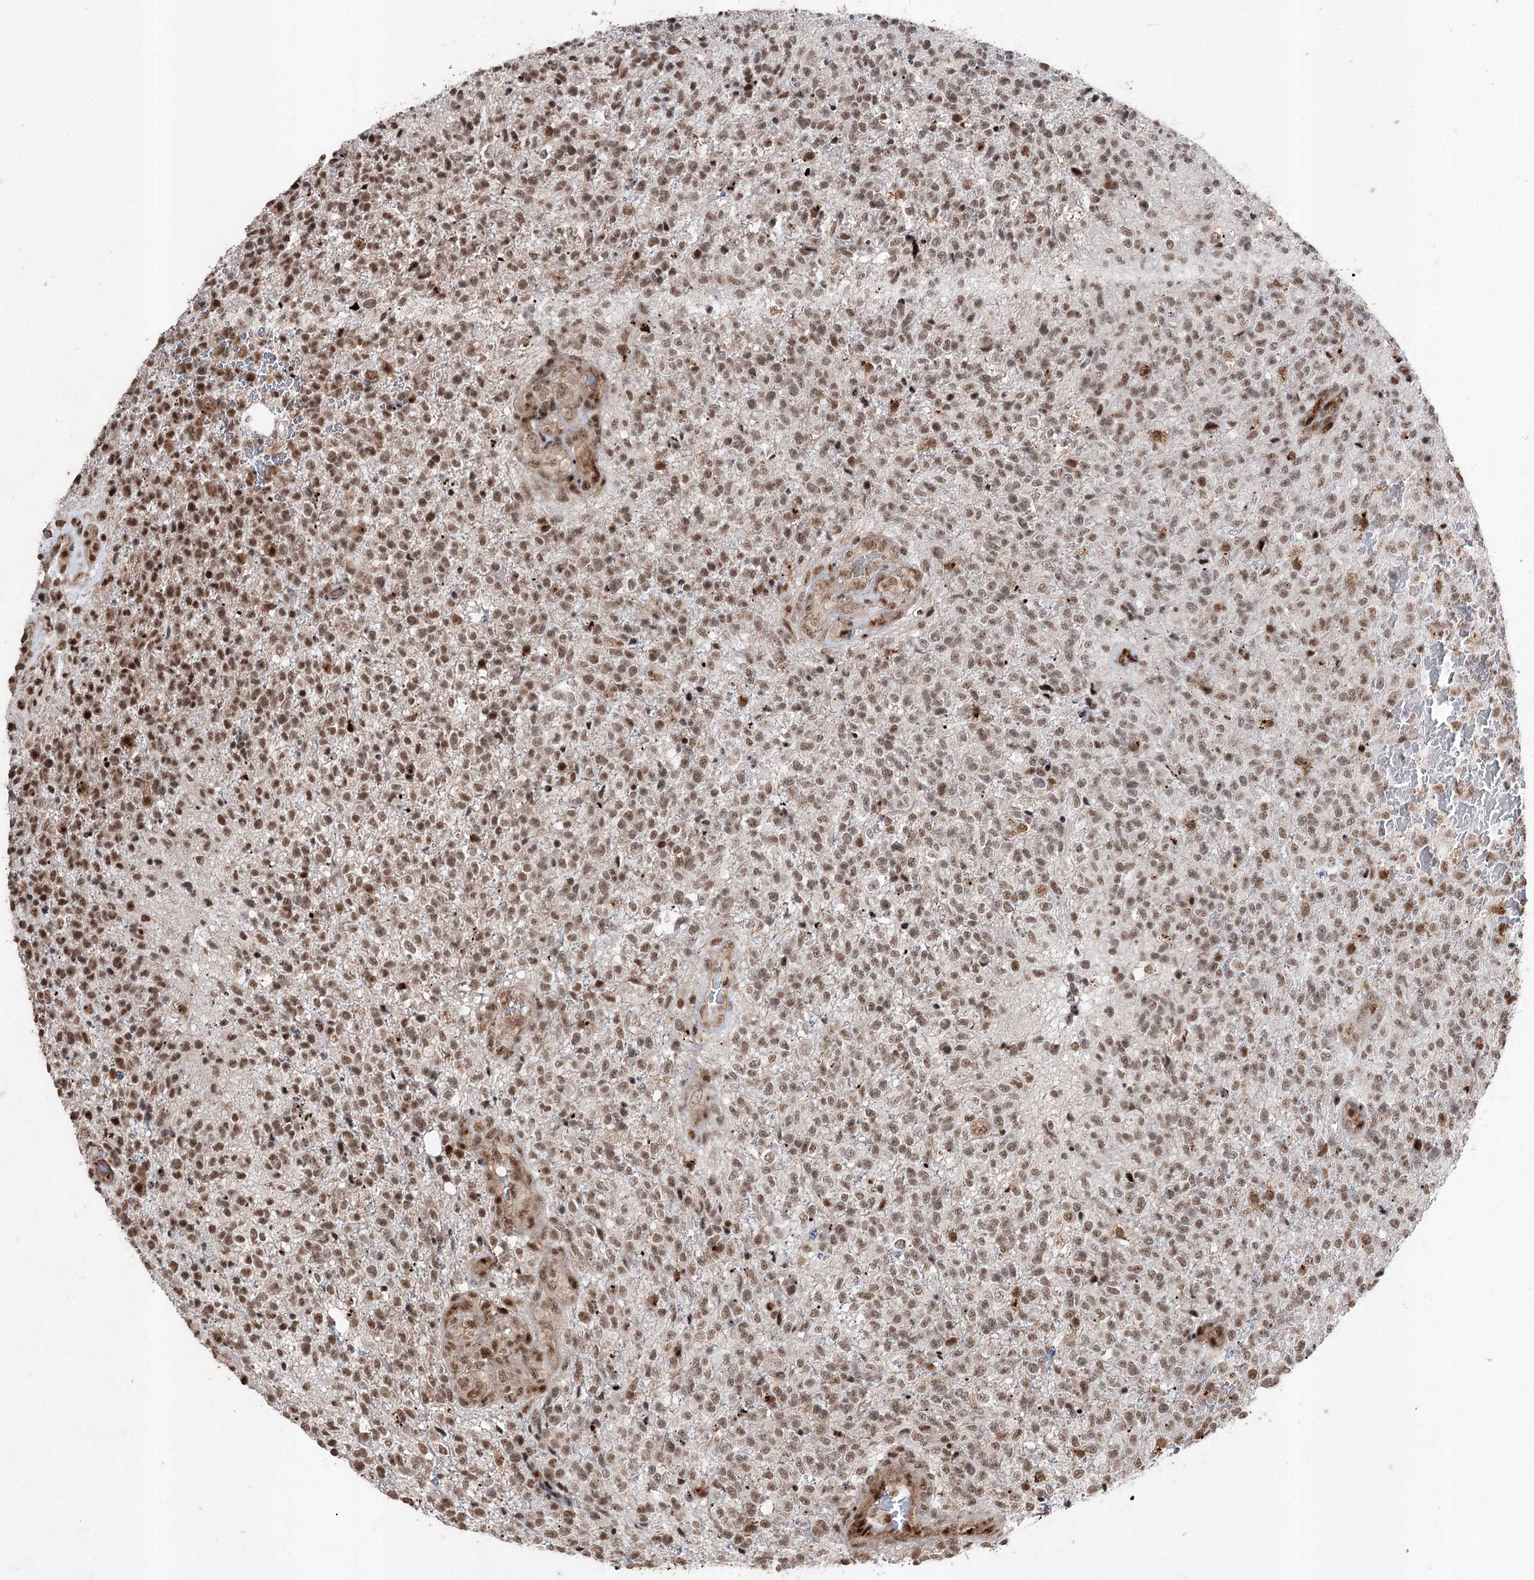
{"staining": {"intensity": "moderate", "quantity": ">75%", "location": "nuclear"}, "tissue": "glioma", "cell_type": "Tumor cells", "image_type": "cancer", "snomed": [{"axis": "morphology", "description": "Glioma, malignant, High grade"}, {"axis": "topography", "description": "Brain"}], "caption": "A photomicrograph of high-grade glioma (malignant) stained for a protein reveals moderate nuclear brown staining in tumor cells.", "gene": "PDCD4", "patient": {"sex": "male", "age": 56}}